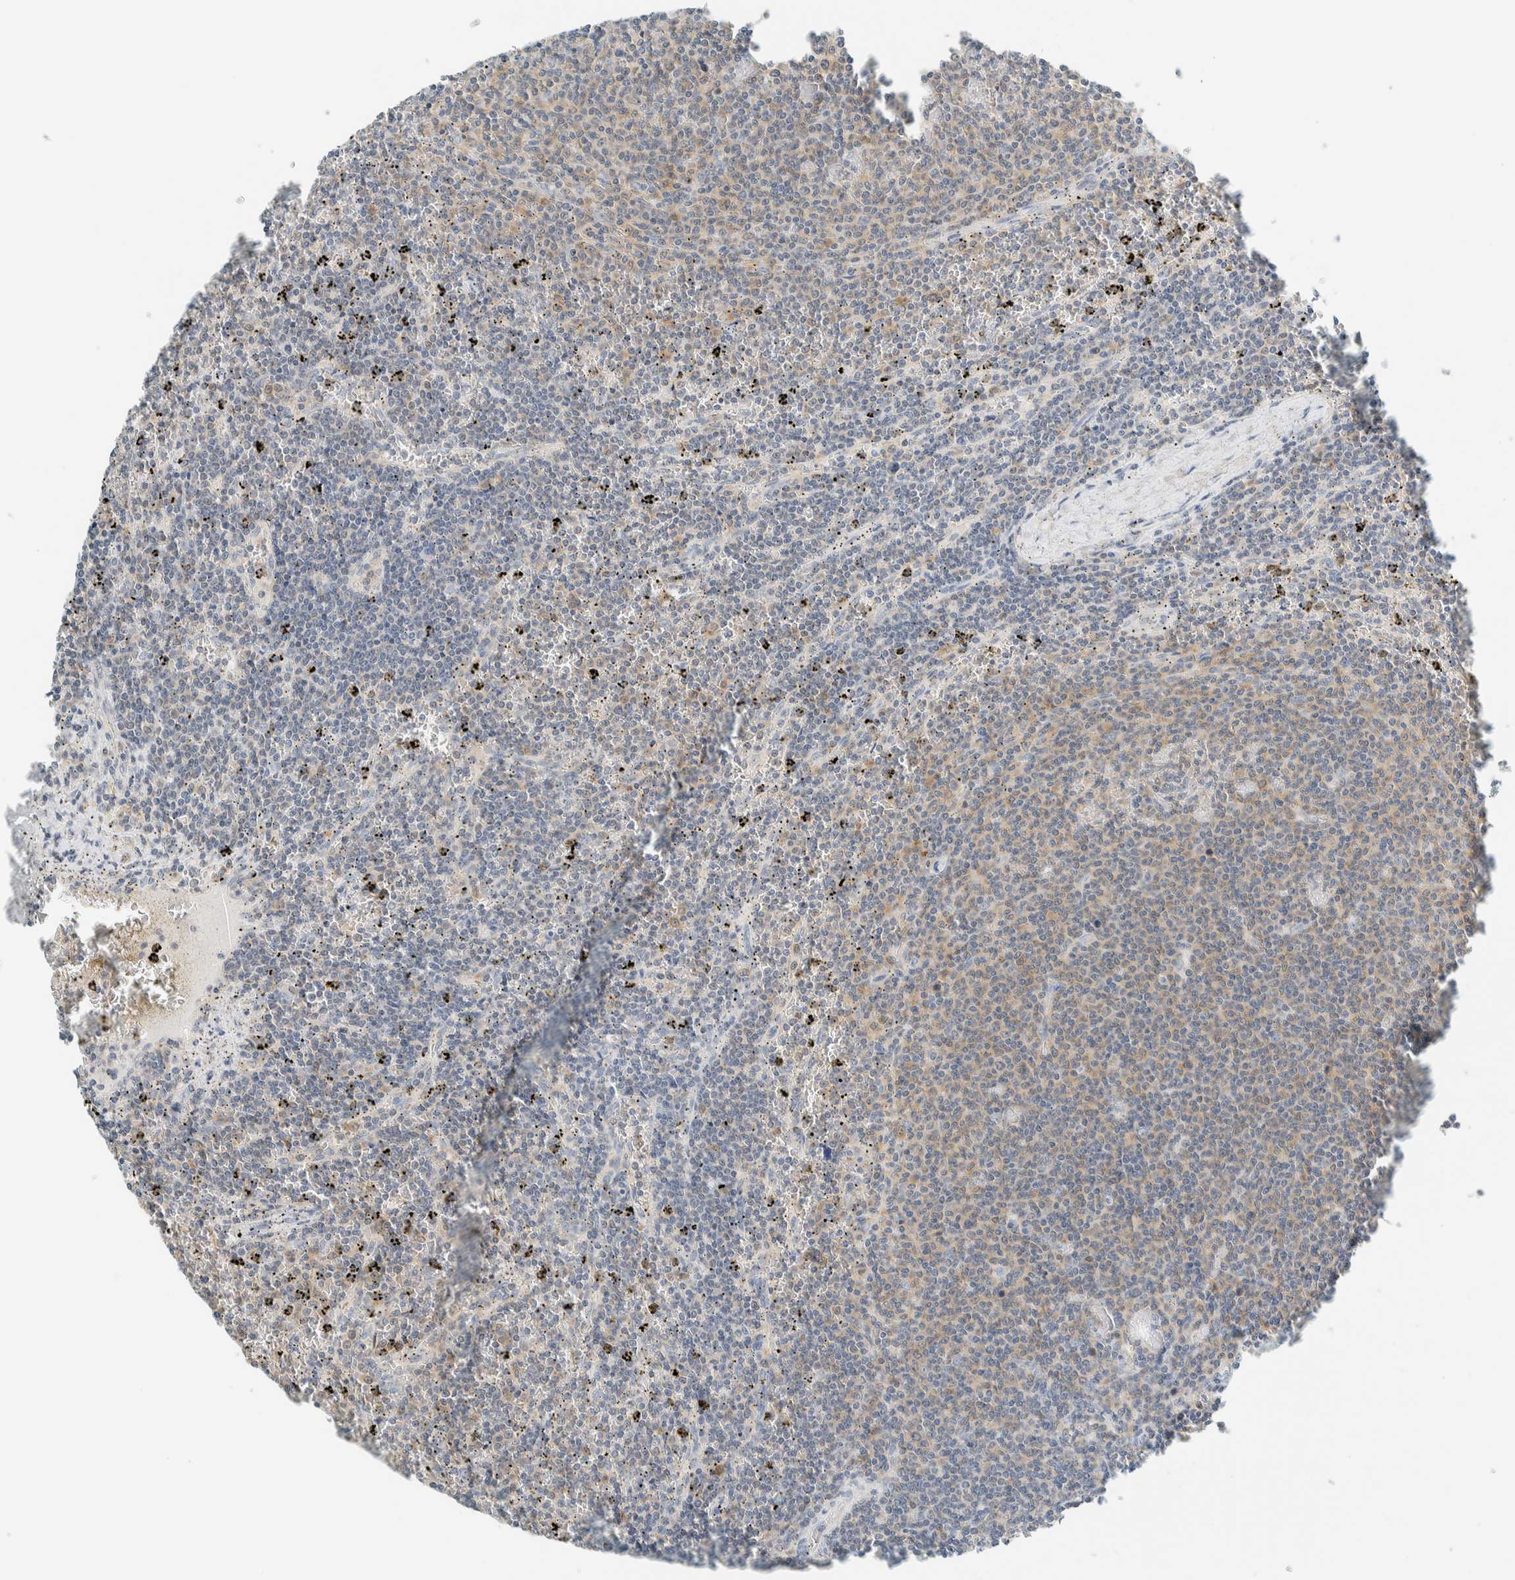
{"staining": {"intensity": "weak", "quantity": "<25%", "location": "cytoplasmic/membranous"}, "tissue": "lymphoma", "cell_type": "Tumor cells", "image_type": "cancer", "snomed": [{"axis": "morphology", "description": "Malignant lymphoma, non-Hodgkin's type, Low grade"}, {"axis": "topography", "description": "Spleen"}], "caption": "High magnification brightfield microscopy of low-grade malignant lymphoma, non-Hodgkin's type stained with DAB (3,3'-diaminobenzidine) (brown) and counterstained with hematoxylin (blue): tumor cells show no significant expression. (DAB (3,3'-diaminobenzidine) immunohistochemistry (IHC) visualized using brightfield microscopy, high magnification).", "gene": "NDE1", "patient": {"sex": "female", "age": 50}}